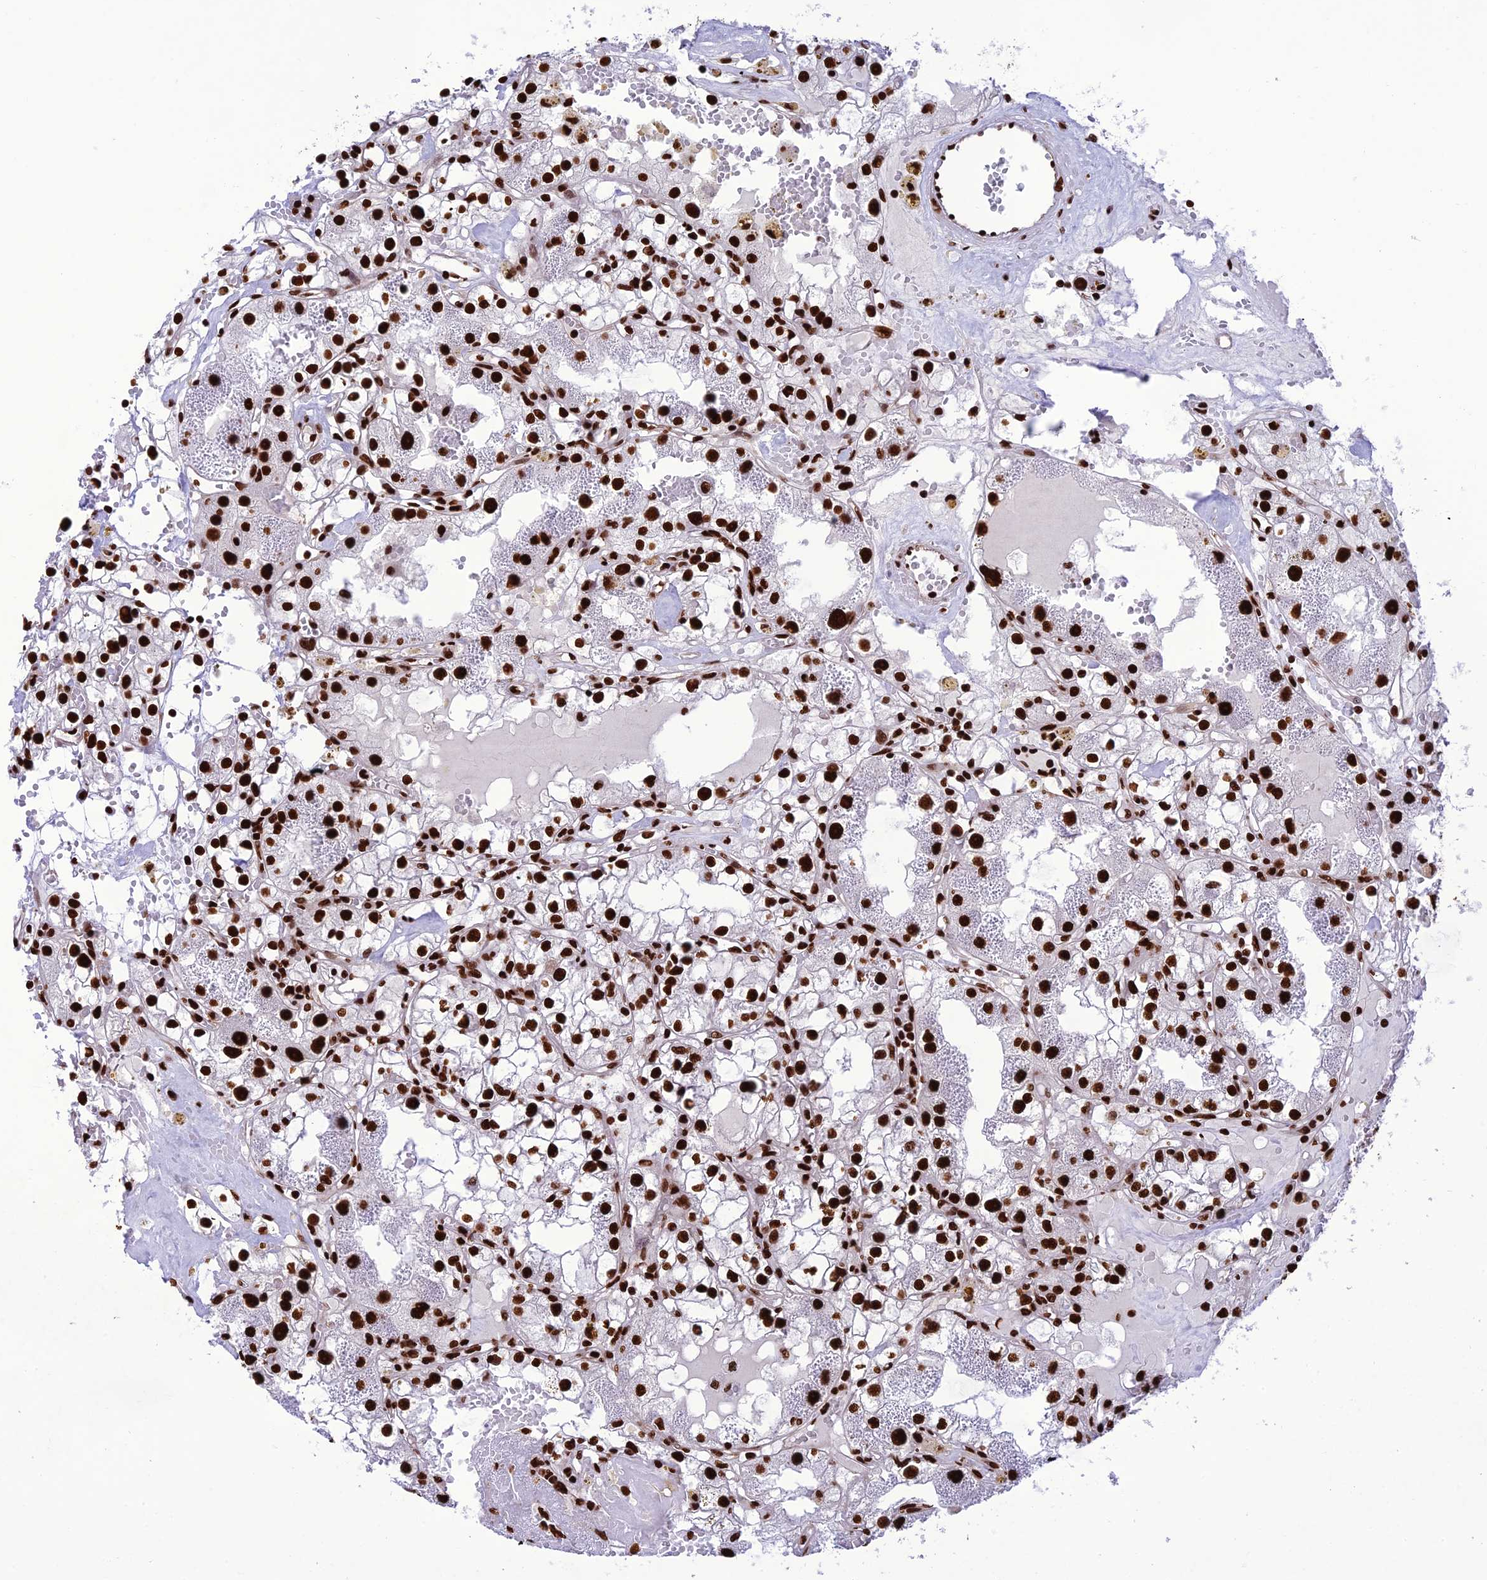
{"staining": {"intensity": "strong", "quantity": ">75%", "location": "nuclear"}, "tissue": "renal cancer", "cell_type": "Tumor cells", "image_type": "cancer", "snomed": [{"axis": "morphology", "description": "Adenocarcinoma, NOS"}, {"axis": "topography", "description": "Kidney"}], "caption": "Protein staining displays strong nuclear expression in approximately >75% of tumor cells in renal cancer.", "gene": "INO80E", "patient": {"sex": "male", "age": 56}}